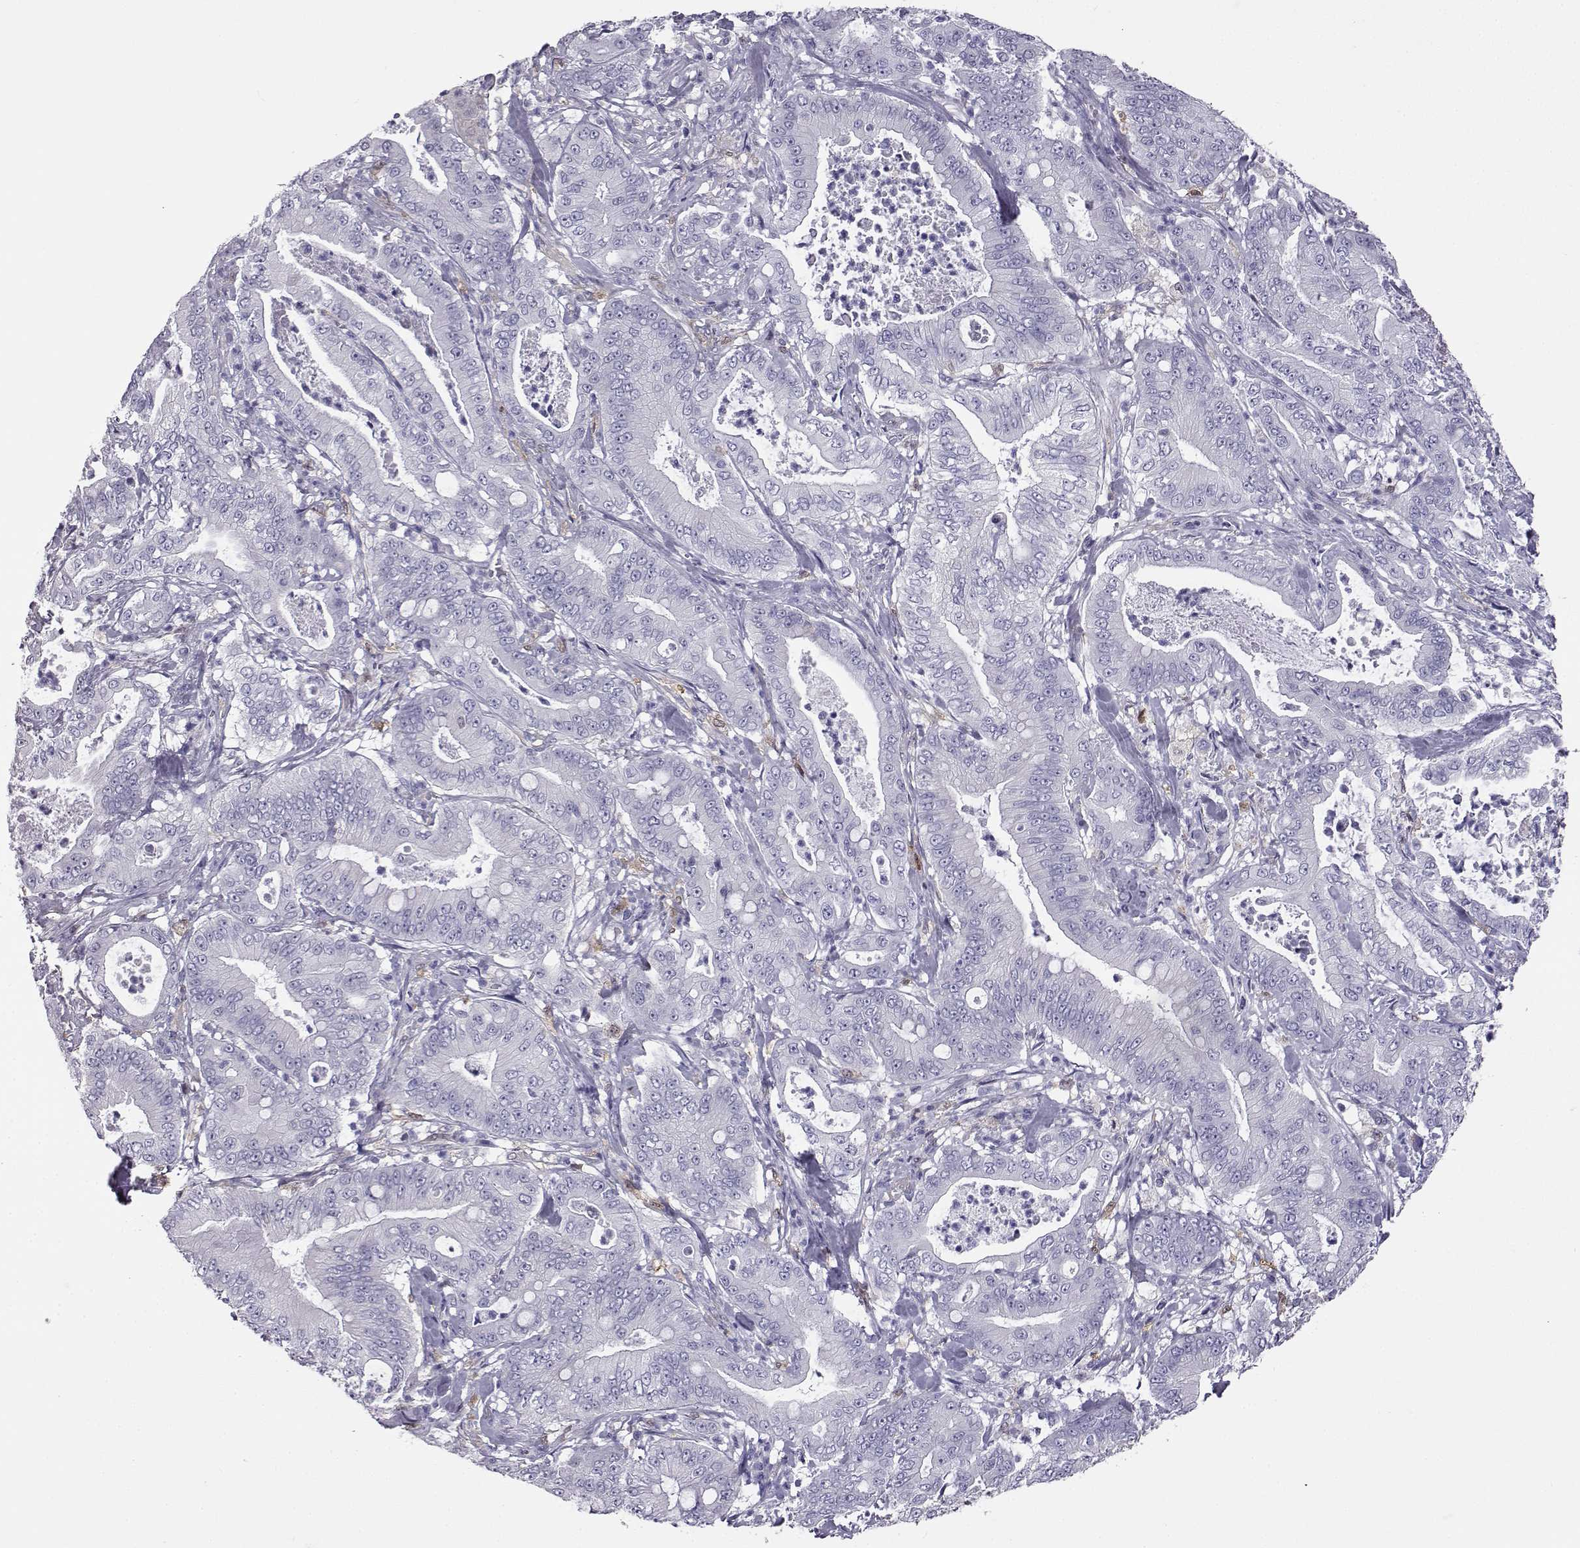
{"staining": {"intensity": "negative", "quantity": "none", "location": "none"}, "tissue": "pancreatic cancer", "cell_type": "Tumor cells", "image_type": "cancer", "snomed": [{"axis": "morphology", "description": "Adenocarcinoma, NOS"}, {"axis": "topography", "description": "Pancreas"}], "caption": "High magnification brightfield microscopy of pancreatic cancer stained with DAB (3,3'-diaminobenzidine) (brown) and counterstained with hematoxylin (blue): tumor cells show no significant expression.", "gene": "AKR1B1", "patient": {"sex": "male", "age": 71}}